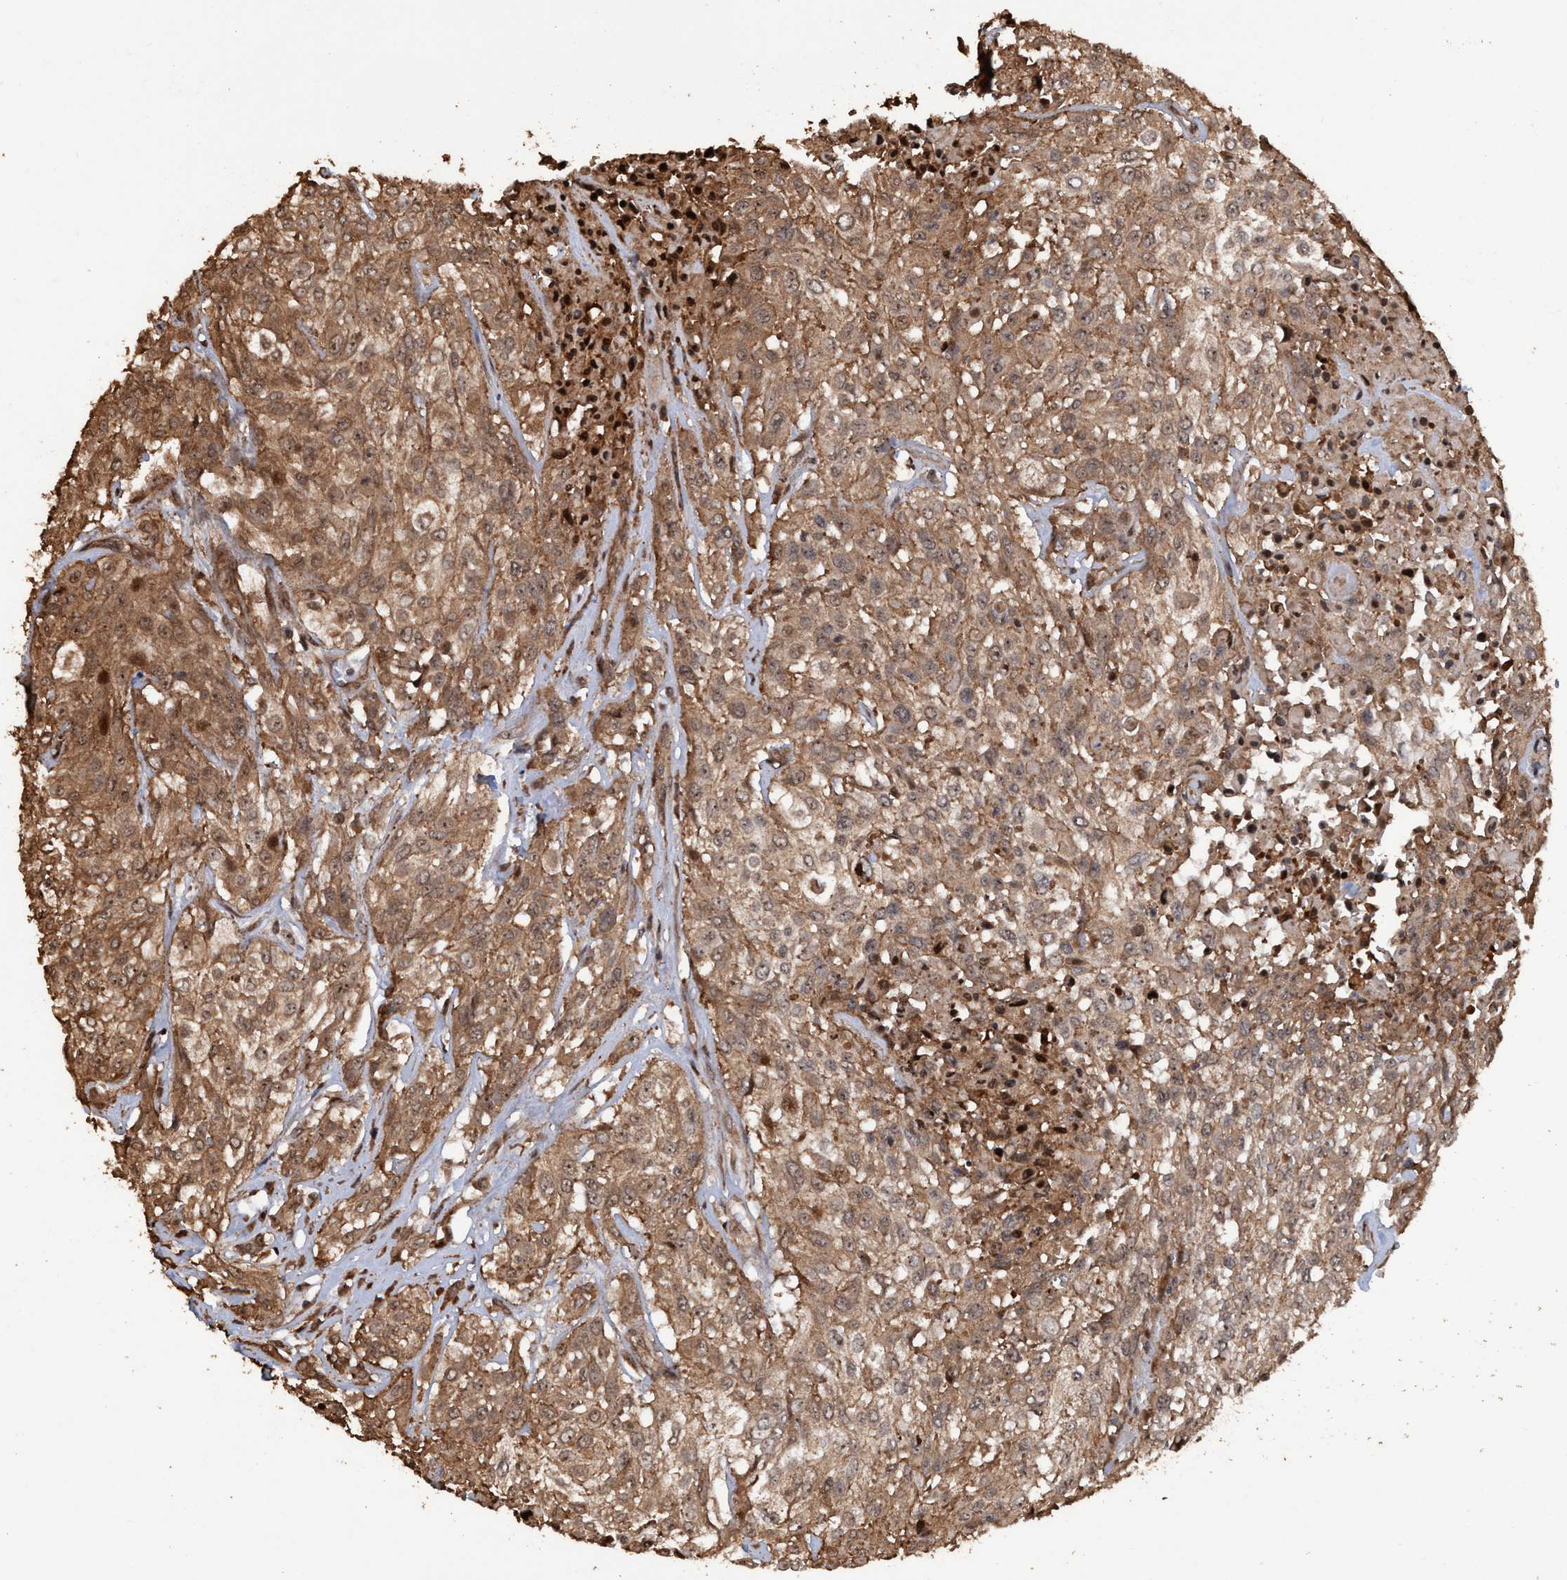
{"staining": {"intensity": "moderate", "quantity": ">75%", "location": "cytoplasmic/membranous,nuclear"}, "tissue": "urothelial cancer", "cell_type": "Tumor cells", "image_type": "cancer", "snomed": [{"axis": "morphology", "description": "Urothelial carcinoma, High grade"}, {"axis": "topography", "description": "Urinary bladder"}], "caption": "High-grade urothelial carcinoma stained with DAB immunohistochemistry (IHC) displays medium levels of moderate cytoplasmic/membranous and nuclear staining in approximately >75% of tumor cells.", "gene": "TRPC7", "patient": {"sex": "male", "age": 57}}